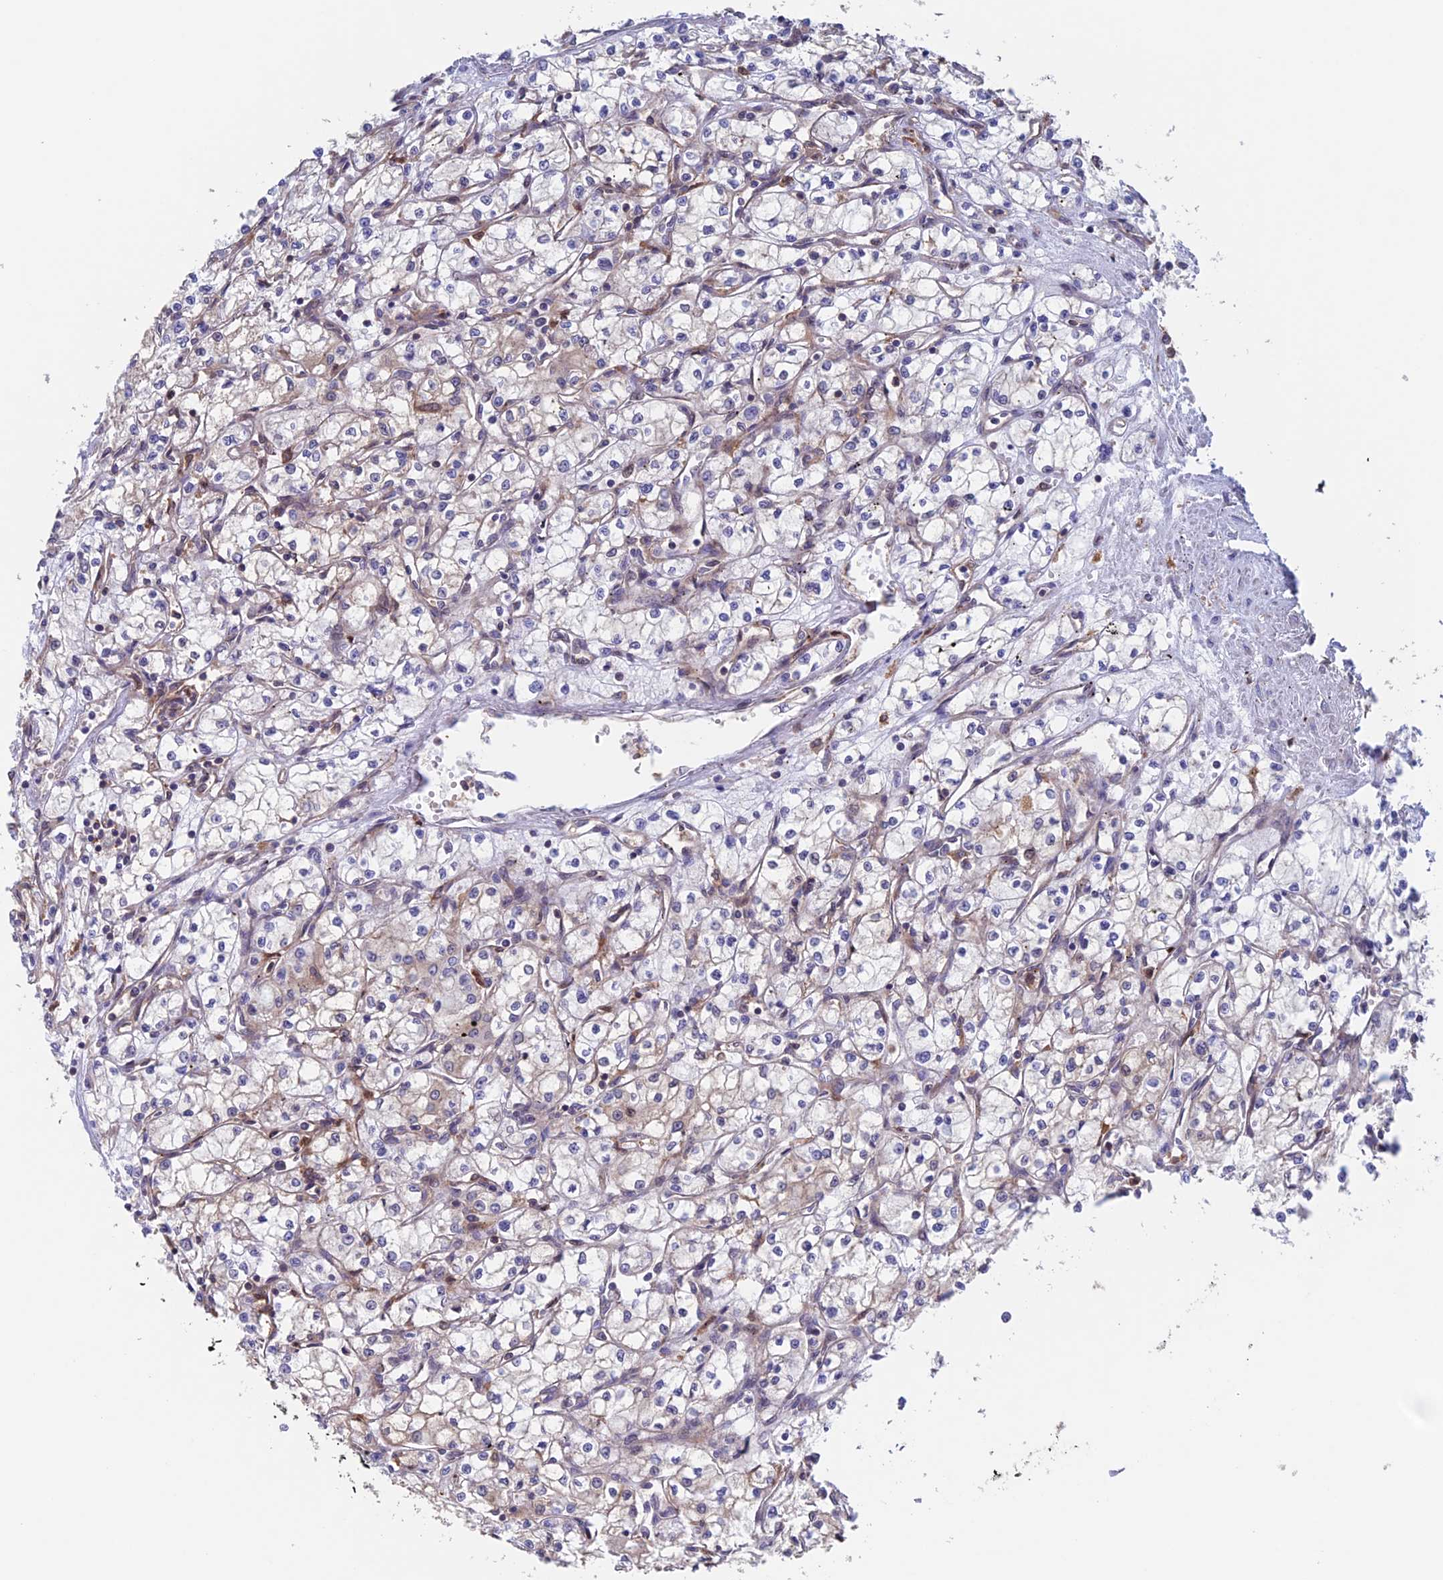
{"staining": {"intensity": "weak", "quantity": "<25%", "location": "cytoplasmic/membranous"}, "tissue": "renal cancer", "cell_type": "Tumor cells", "image_type": "cancer", "snomed": [{"axis": "morphology", "description": "Adenocarcinoma, NOS"}, {"axis": "topography", "description": "Kidney"}], "caption": "The immunohistochemistry (IHC) image has no significant positivity in tumor cells of renal cancer (adenocarcinoma) tissue.", "gene": "NUDT16L1", "patient": {"sex": "male", "age": 59}}